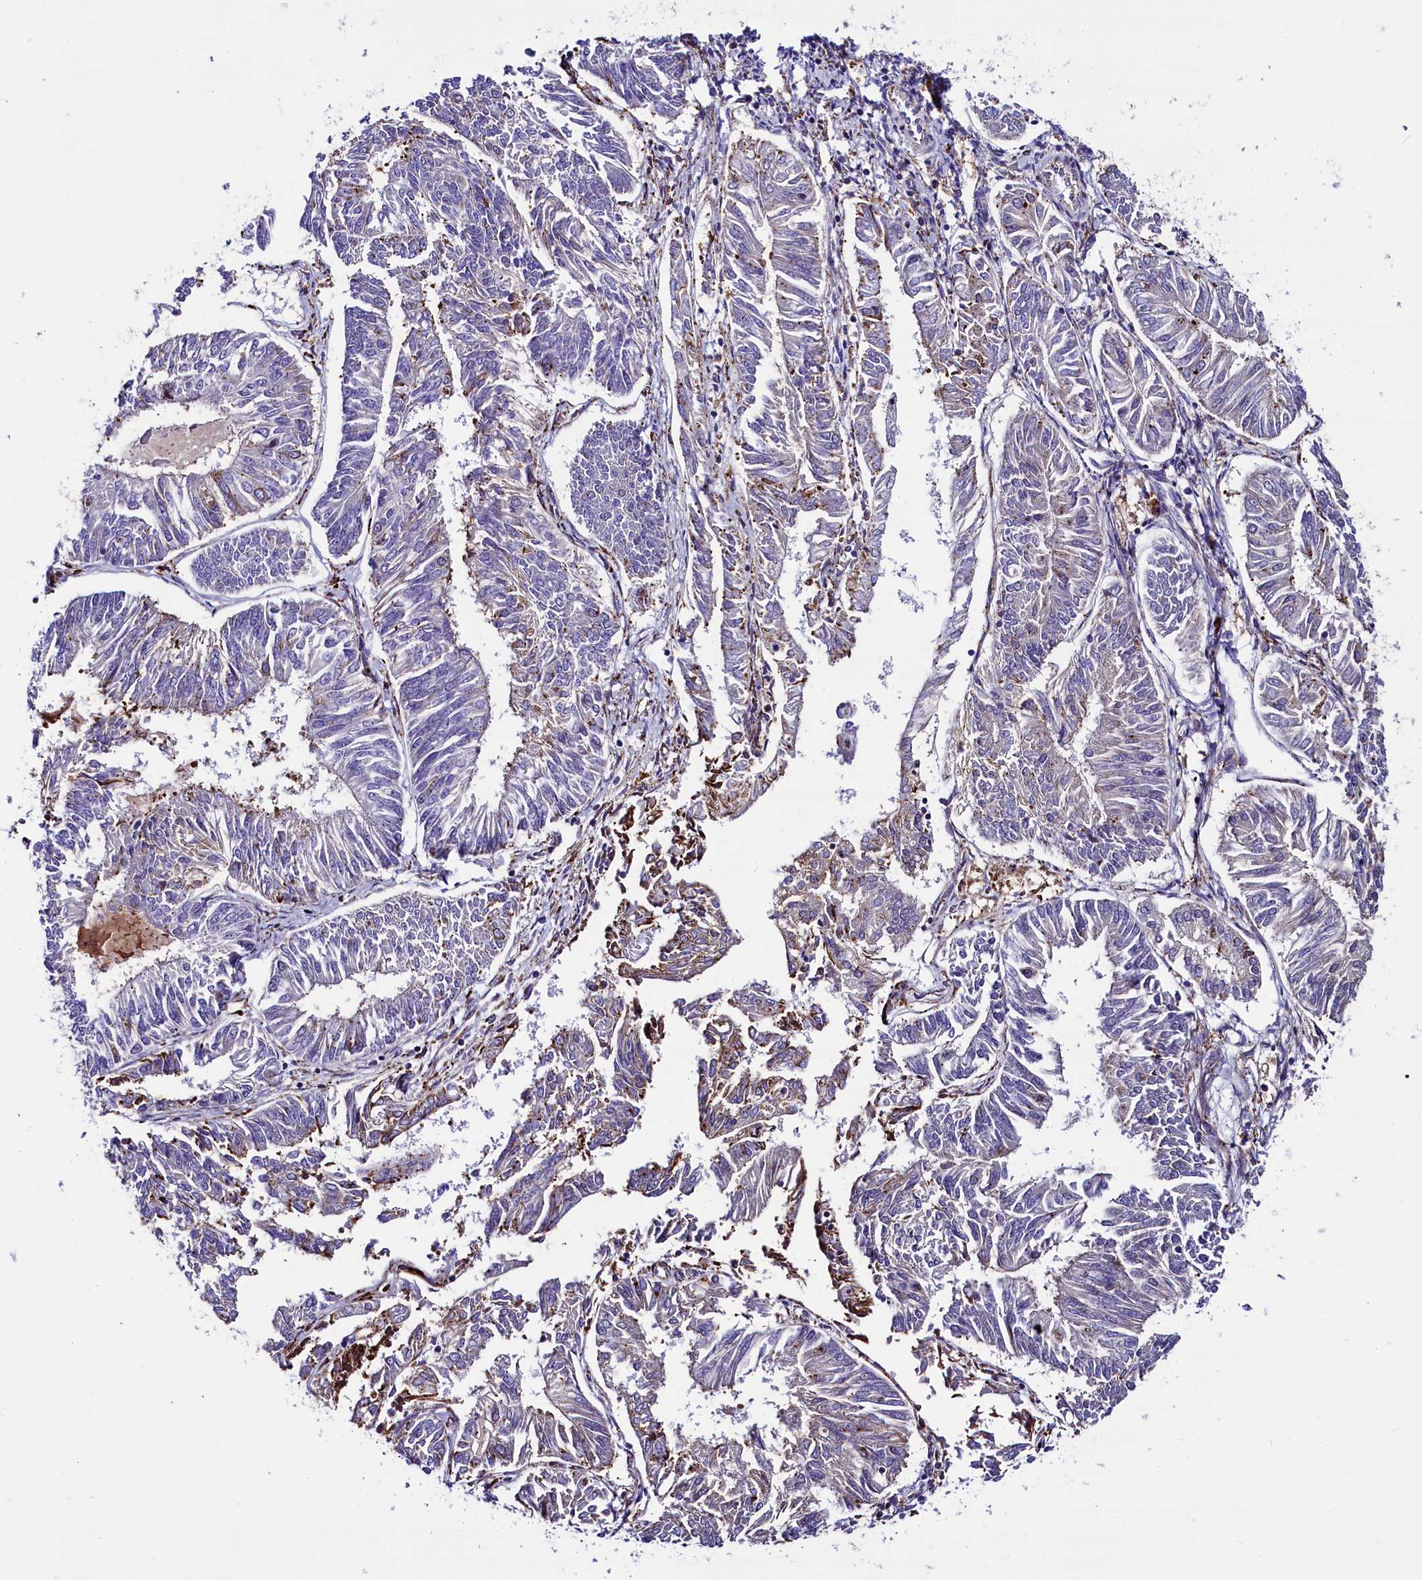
{"staining": {"intensity": "negative", "quantity": "none", "location": "none"}, "tissue": "endometrial cancer", "cell_type": "Tumor cells", "image_type": "cancer", "snomed": [{"axis": "morphology", "description": "Adenocarcinoma, NOS"}, {"axis": "topography", "description": "Endometrium"}], "caption": "An image of human endometrial adenocarcinoma is negative for staining in tumor cells.", "gene": "CMTR2", "patient": {"sex": "female", "age": 58}}